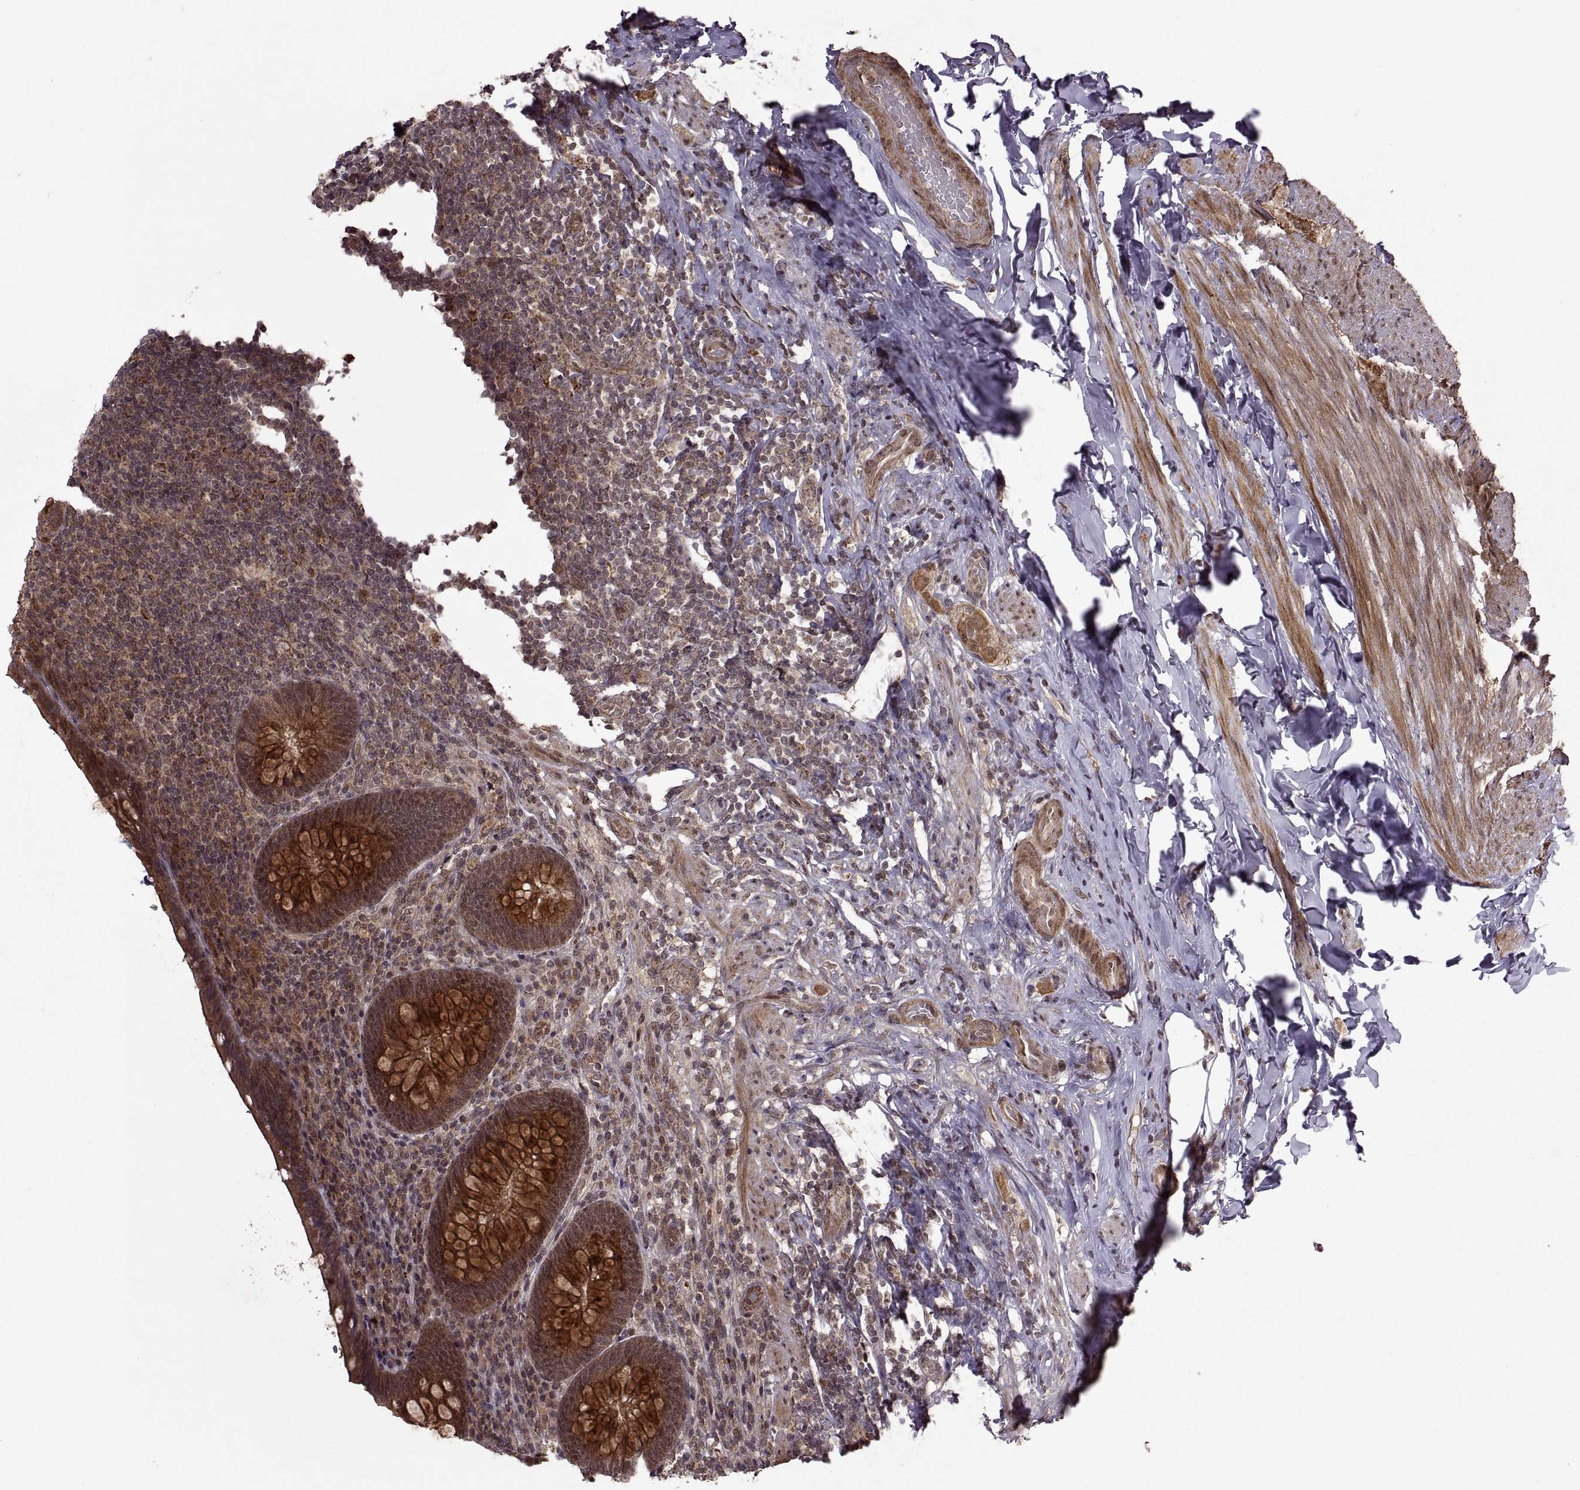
{"staining": {"intensity": "moderate", "quantity": ">75%", "location": "cytoplasmic/membranous"}, "tissue": "appendix", "cell_type": "Glandular cells", "image_type": "normal", "snomed": [{"axis": "morphology", "description": "Normal tissue, NOS"}, {"axis": "topography", "description": "Appendix"}], "caption": "The image displays staining of unremarkable appendix, revealing moderate cytoplasmic/membranous protein positivity (brown color) within glandular cells. Immunohistochemistry stains the protein of interest in brown and the nuclei are stained blue.", "gene": "PTOV1", "patient": {"sex": "male", "age": 47}}